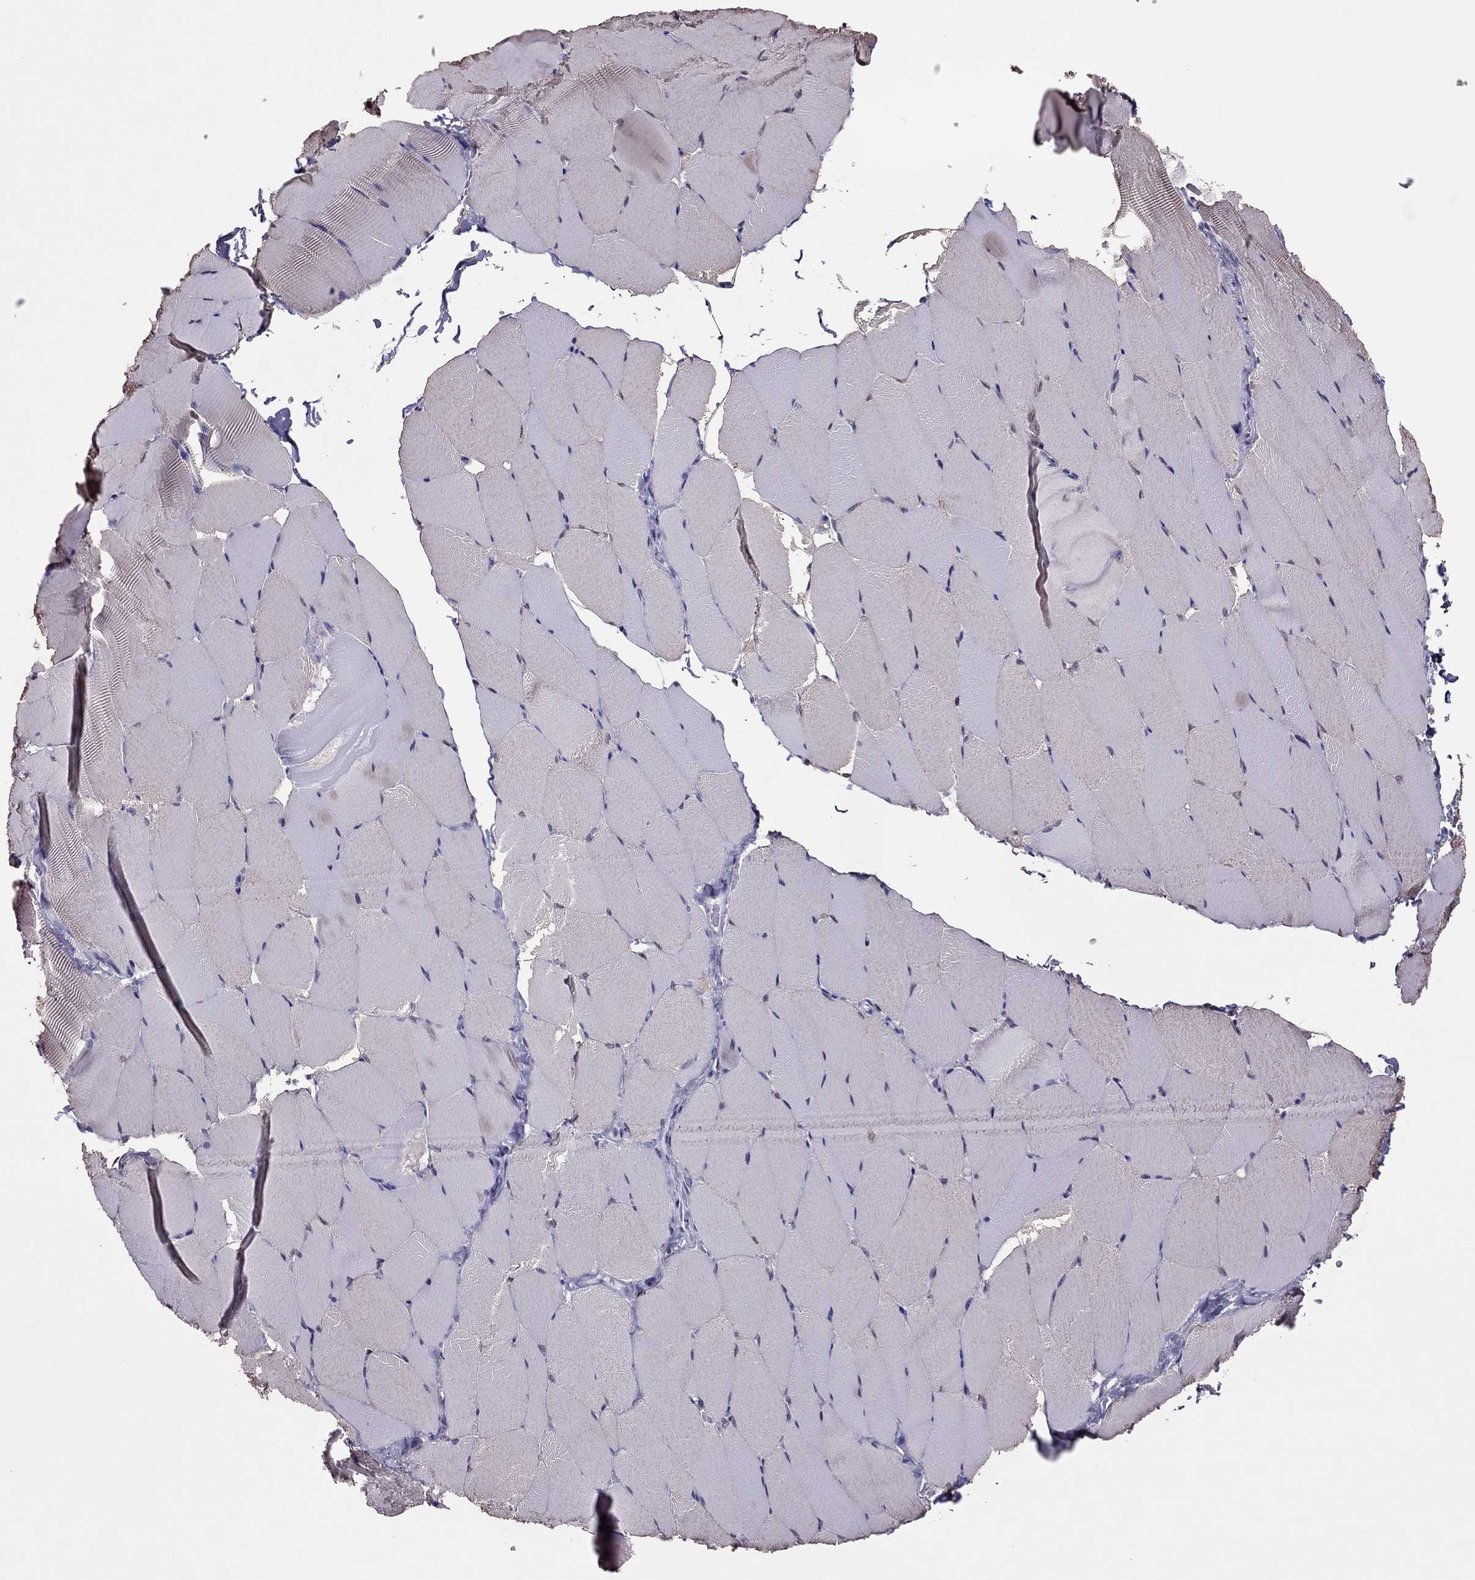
{"staining": {"intensity": "negative", "quantity": "none", "location": "none"}, "tissue": "skeletal muscle", "cell_type": "Myocytes", "image_type": "normal", "snomed": [{"axis": "morphology", "description": "Normal tissue, NOS"}, {"axis": "topography", "description": "Skeletal muscle"}], "caption": "Immunohistochemistry (IHC) of unremarkable human skeletal muscle displays no expression in myocytes.", "gene": "SPINT3", "patient": {"sex": "female", "age": 37}}